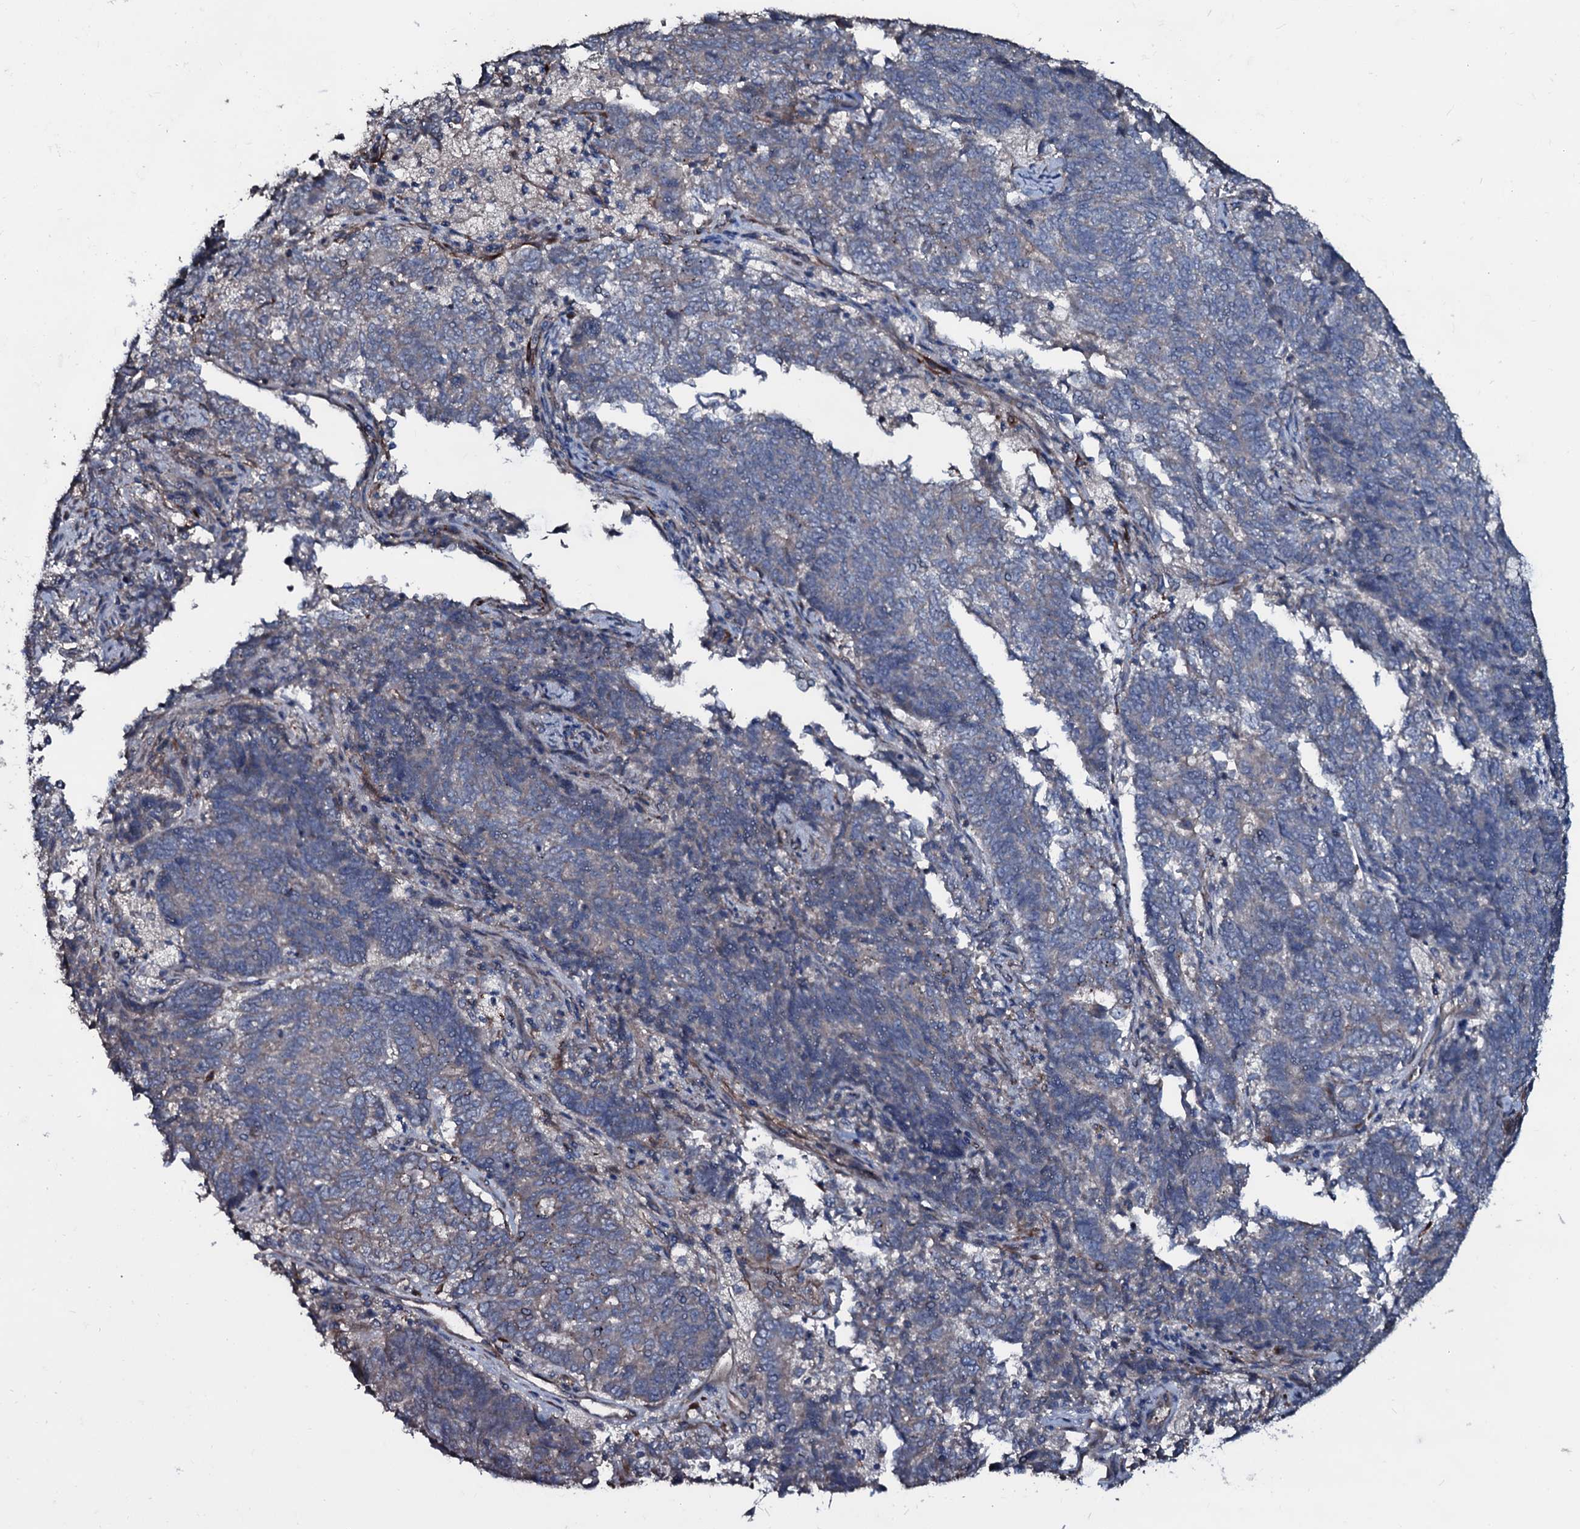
{"staining": {"intensity": "weak", "quantity": "<25%", "location": "cytoplasmic/membranous"}, "tissue": "endometrial cancer", "cell_type": "Tumor cells", "image_type": "cancer", "snomed": [{"axis": "morphology", "description": "Adenocarcinoma, NOS"}, {"axis": "topography", "description": "Endometrium"}], "caption": "Photomicrograph shows no protein expression in tumor cells of adenocarcinoma (endometrial) tissue. The staining is performed using DAB brown chromogen with nuclei counter-stained in using hematoxylin.", "gene": "WIPF3", "patient": {"sex": "female", "age": 80}}